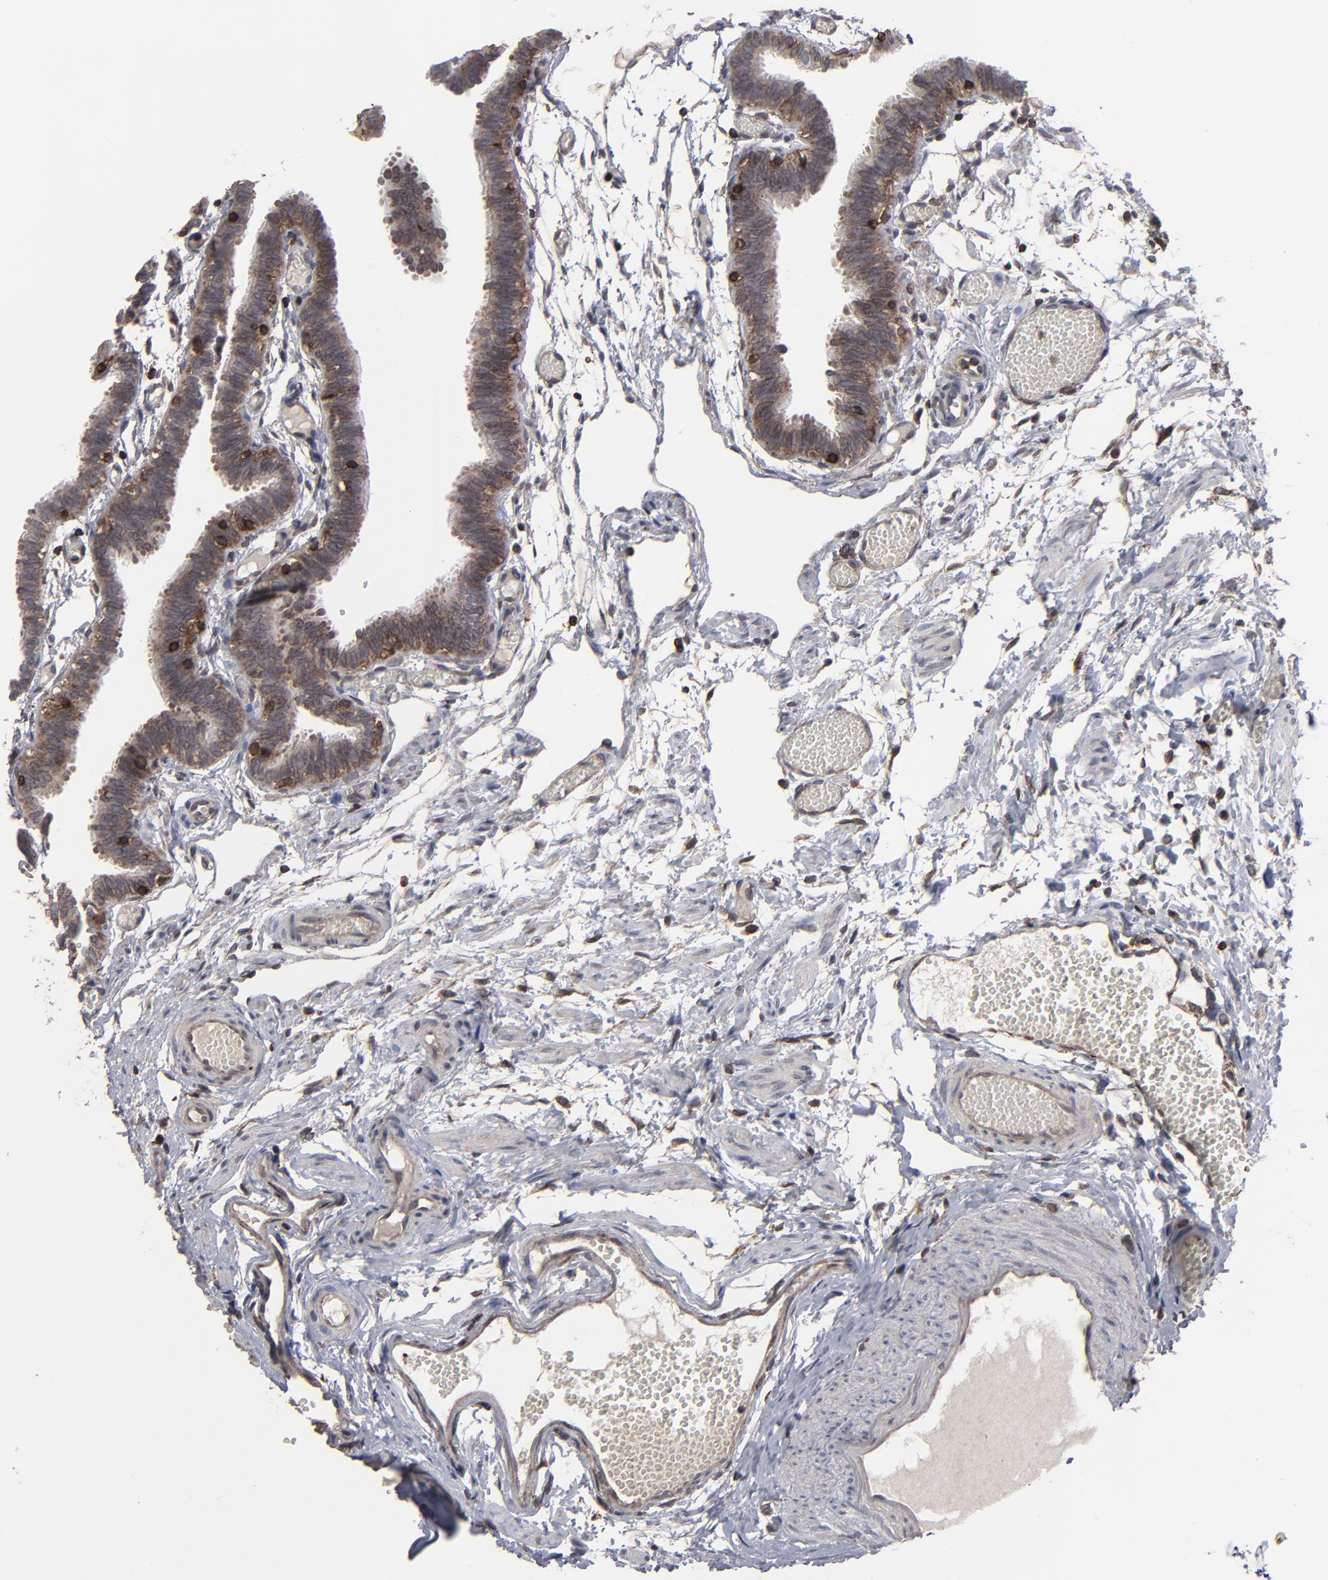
{"staining": {"intensity": "moderate", "quantity": ">75%", "location": "cytoplasmic/membranous"}, "tissue": "fallopian tube", "cell_type": "Glandular cells", "image_type": "normal", "snomed": [{"axis": "morphology", "description": "Normal tissue, NOS"}, {"axis": "topography", "description": "Fallopian tube"}], "caption": "Brown immunohistochemical staining in benign fallopian tube reveals moderate cytoplasmic/membranous expression in about >75% of glandular cells.", "gene": "KIAA2026", "patient": {"sex": "female", "age": 29}}